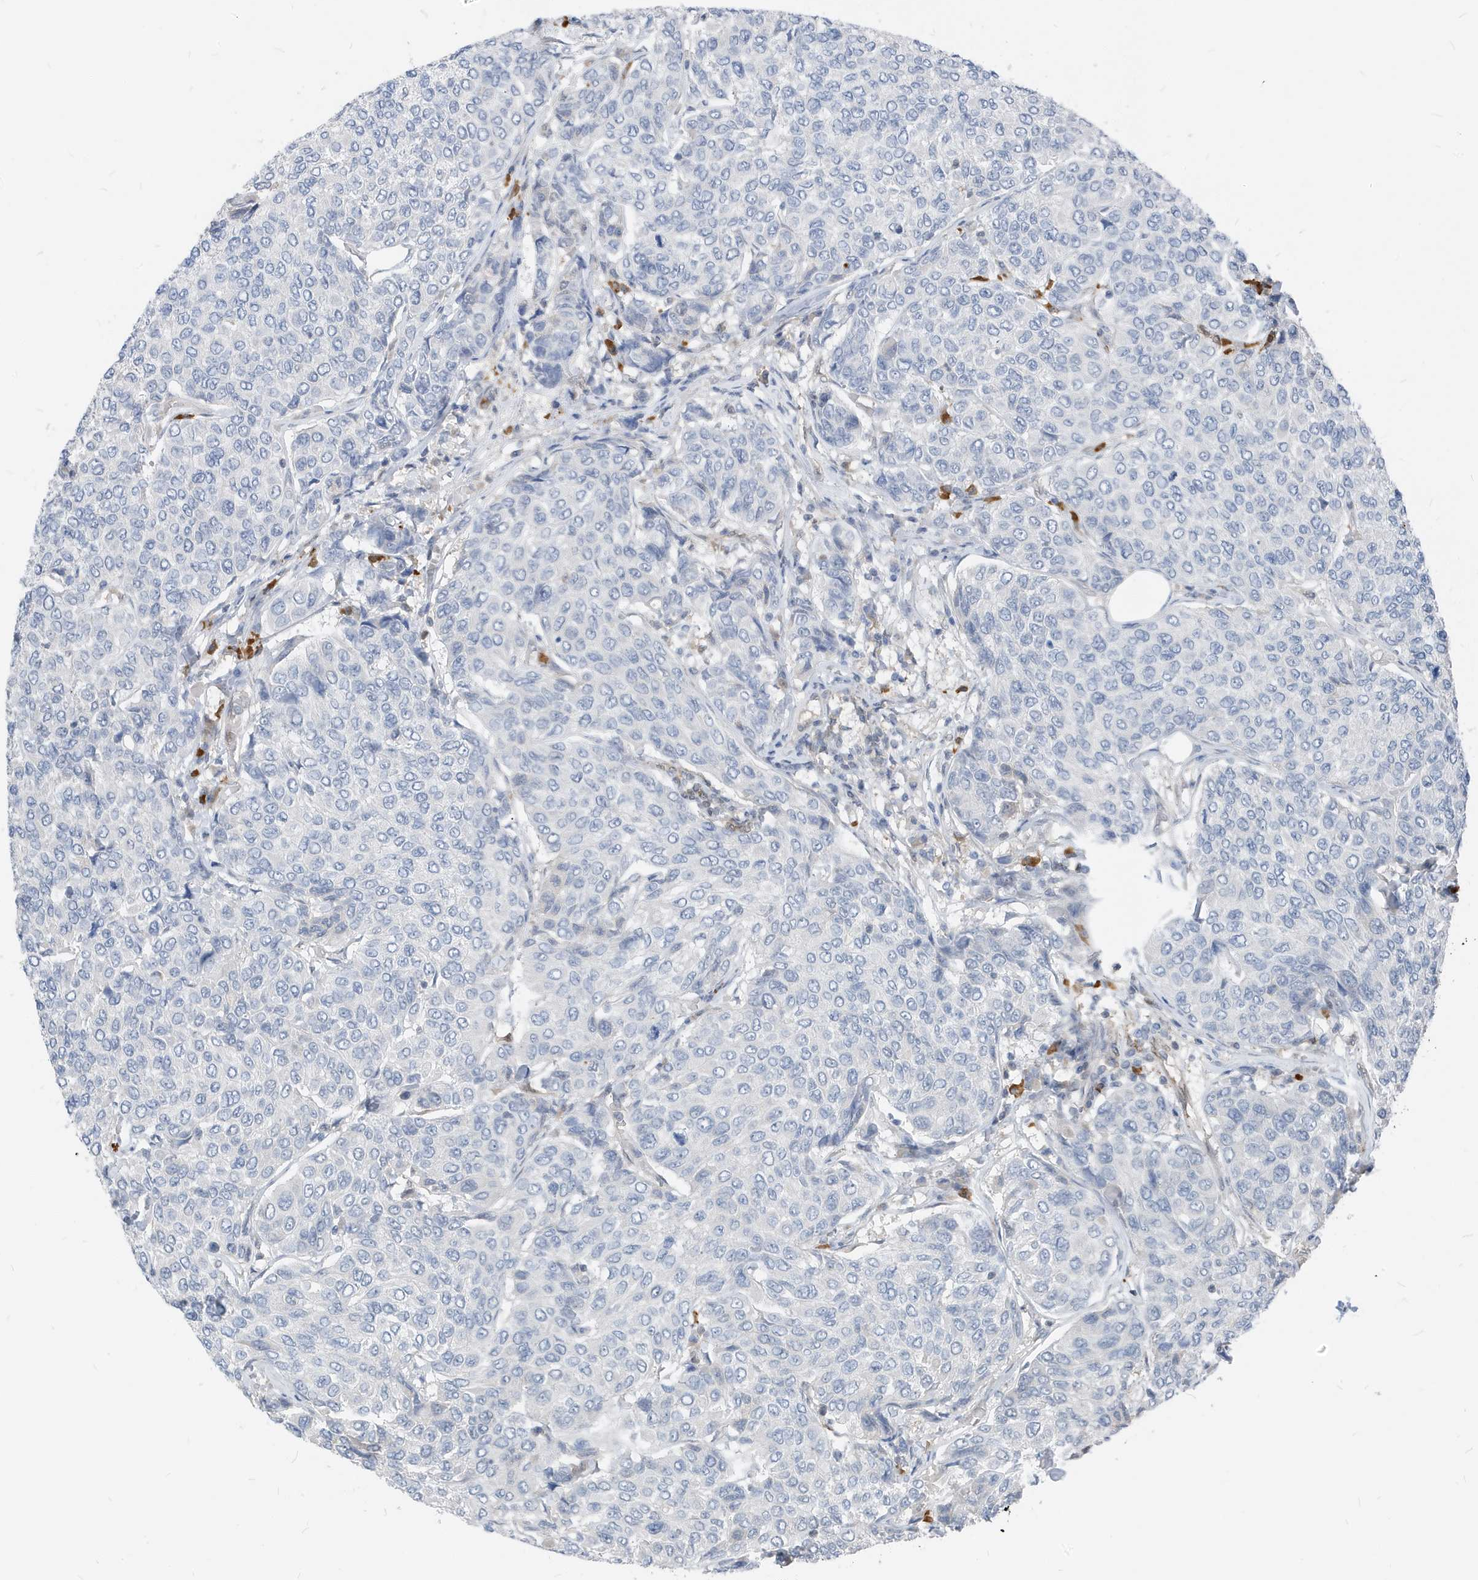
{"staining": {"intensity": "negative", "quantity": "none", "location": "none"}, "tissue": "breast cancer", "cell_type": "Tumor cells", "image_type": "cancer", "snomed": [{"axis": "morphology", "description": "Duct carcinoma"}, {"axis": "topography", "description": "Breast"}], "caption": "DAB (3,3'-diaminobenzidine) immunohistochemical staining of human invasive ductal carcinoma (breast) demonstrates no significant staining in tumor cells. (DAB (3,3'-diaminobenzidine) IHC, high magnification).", "gene": "NCOA7", "patient": {"sex": "female", "age": 55}}